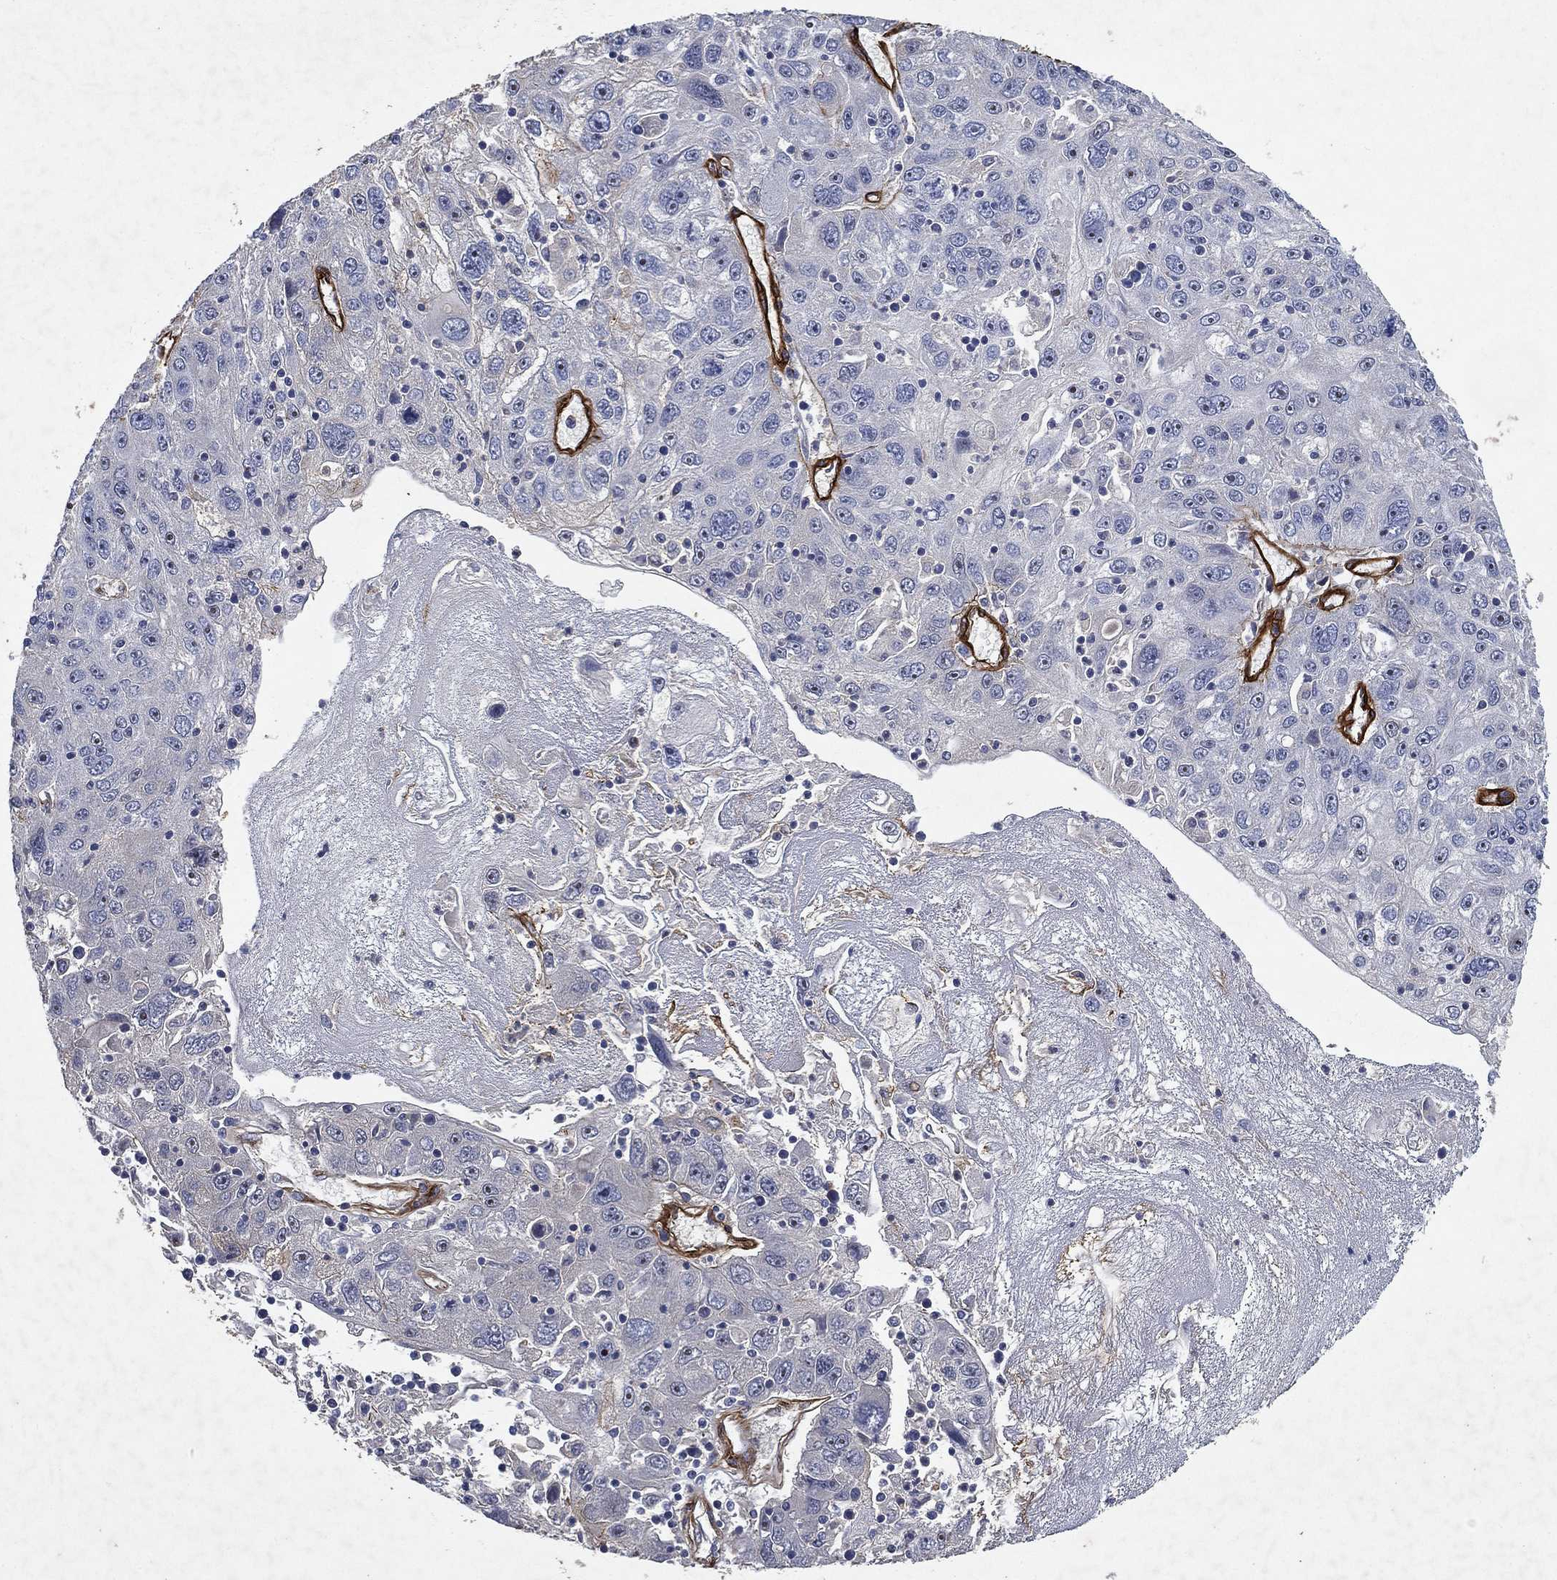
{"staining": {"intensity": "negative", "quantity": "none", "location": "none"}, "tissue": "stomach cancer", "cell_type": "Tumor cells", "image_type": "cancer", "snomed": [{"axis": "morphology", "description": "Adenocarcinoma, NOS"}, {"axis": "topography", "description": "Stomach"}], "caption": "Adenocarcinoma (stomach) was stained to show a protein in brown. There is no significant staining in tumor cells.", "gene": "COL4A2", "patient": {"sex": "male", "age": 56}}